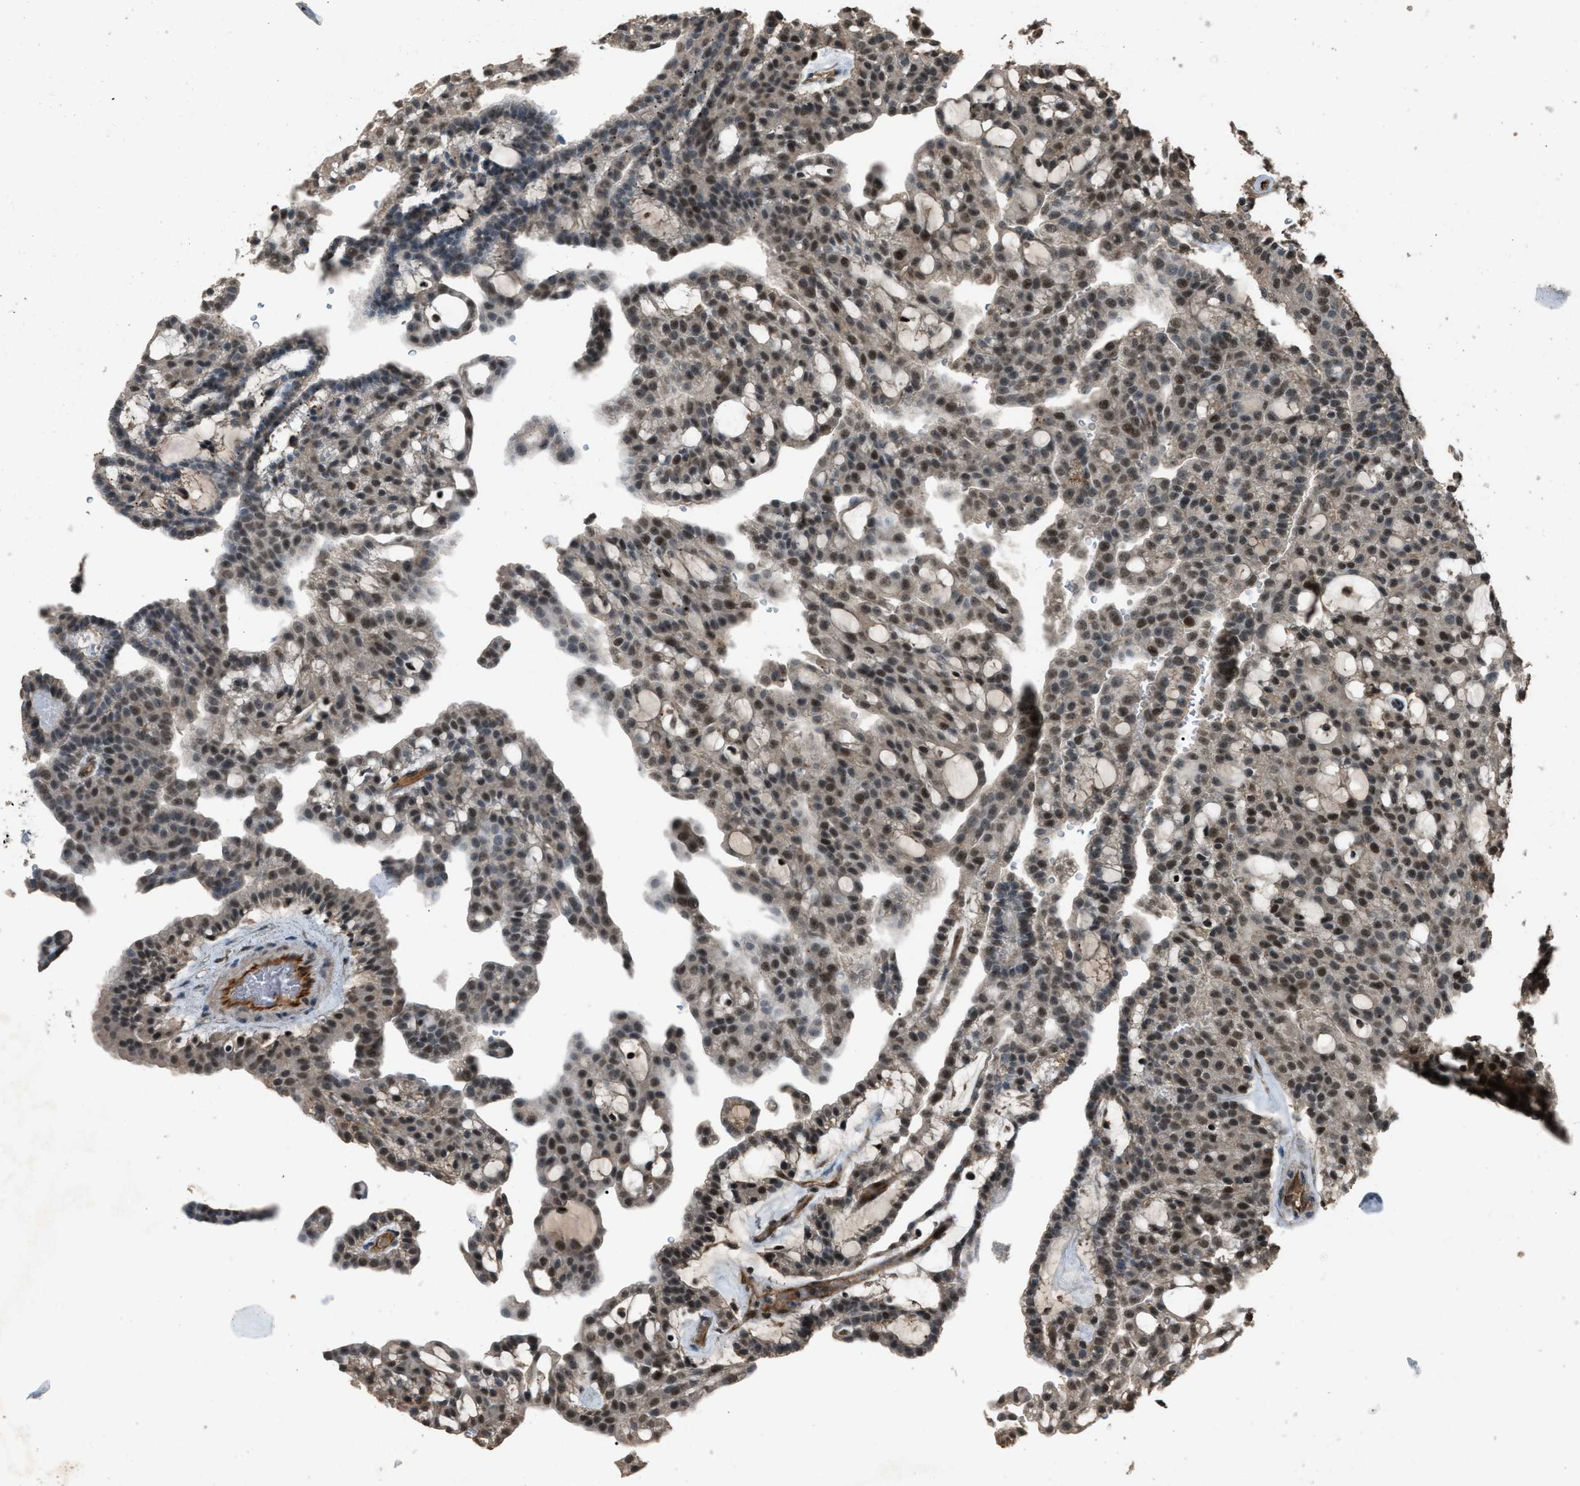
{"staining": {"intensity": "strong", "quantity": ">75%", "location": "cytoplasmic/membranous,nuclear"}, "tissue": "renal cancer", "cell_type": "Tumor cells", "image_type": "cancer", "snomed": [{"axis": "morphology", "description": "Adenocarcinoma, NOS"}, {"axis": "topography", "description": "Kidney"}], "caption": "High-power microscopy captured an immunohistochemistry (IHC) histopathology image of renal cancer, revealing strong cytoplasmic/membranous and nuclear positivity in approximately >75% of tumor cells.", "gene": "SERTAD2", "patient": {"sex": "male", "age": 63}}